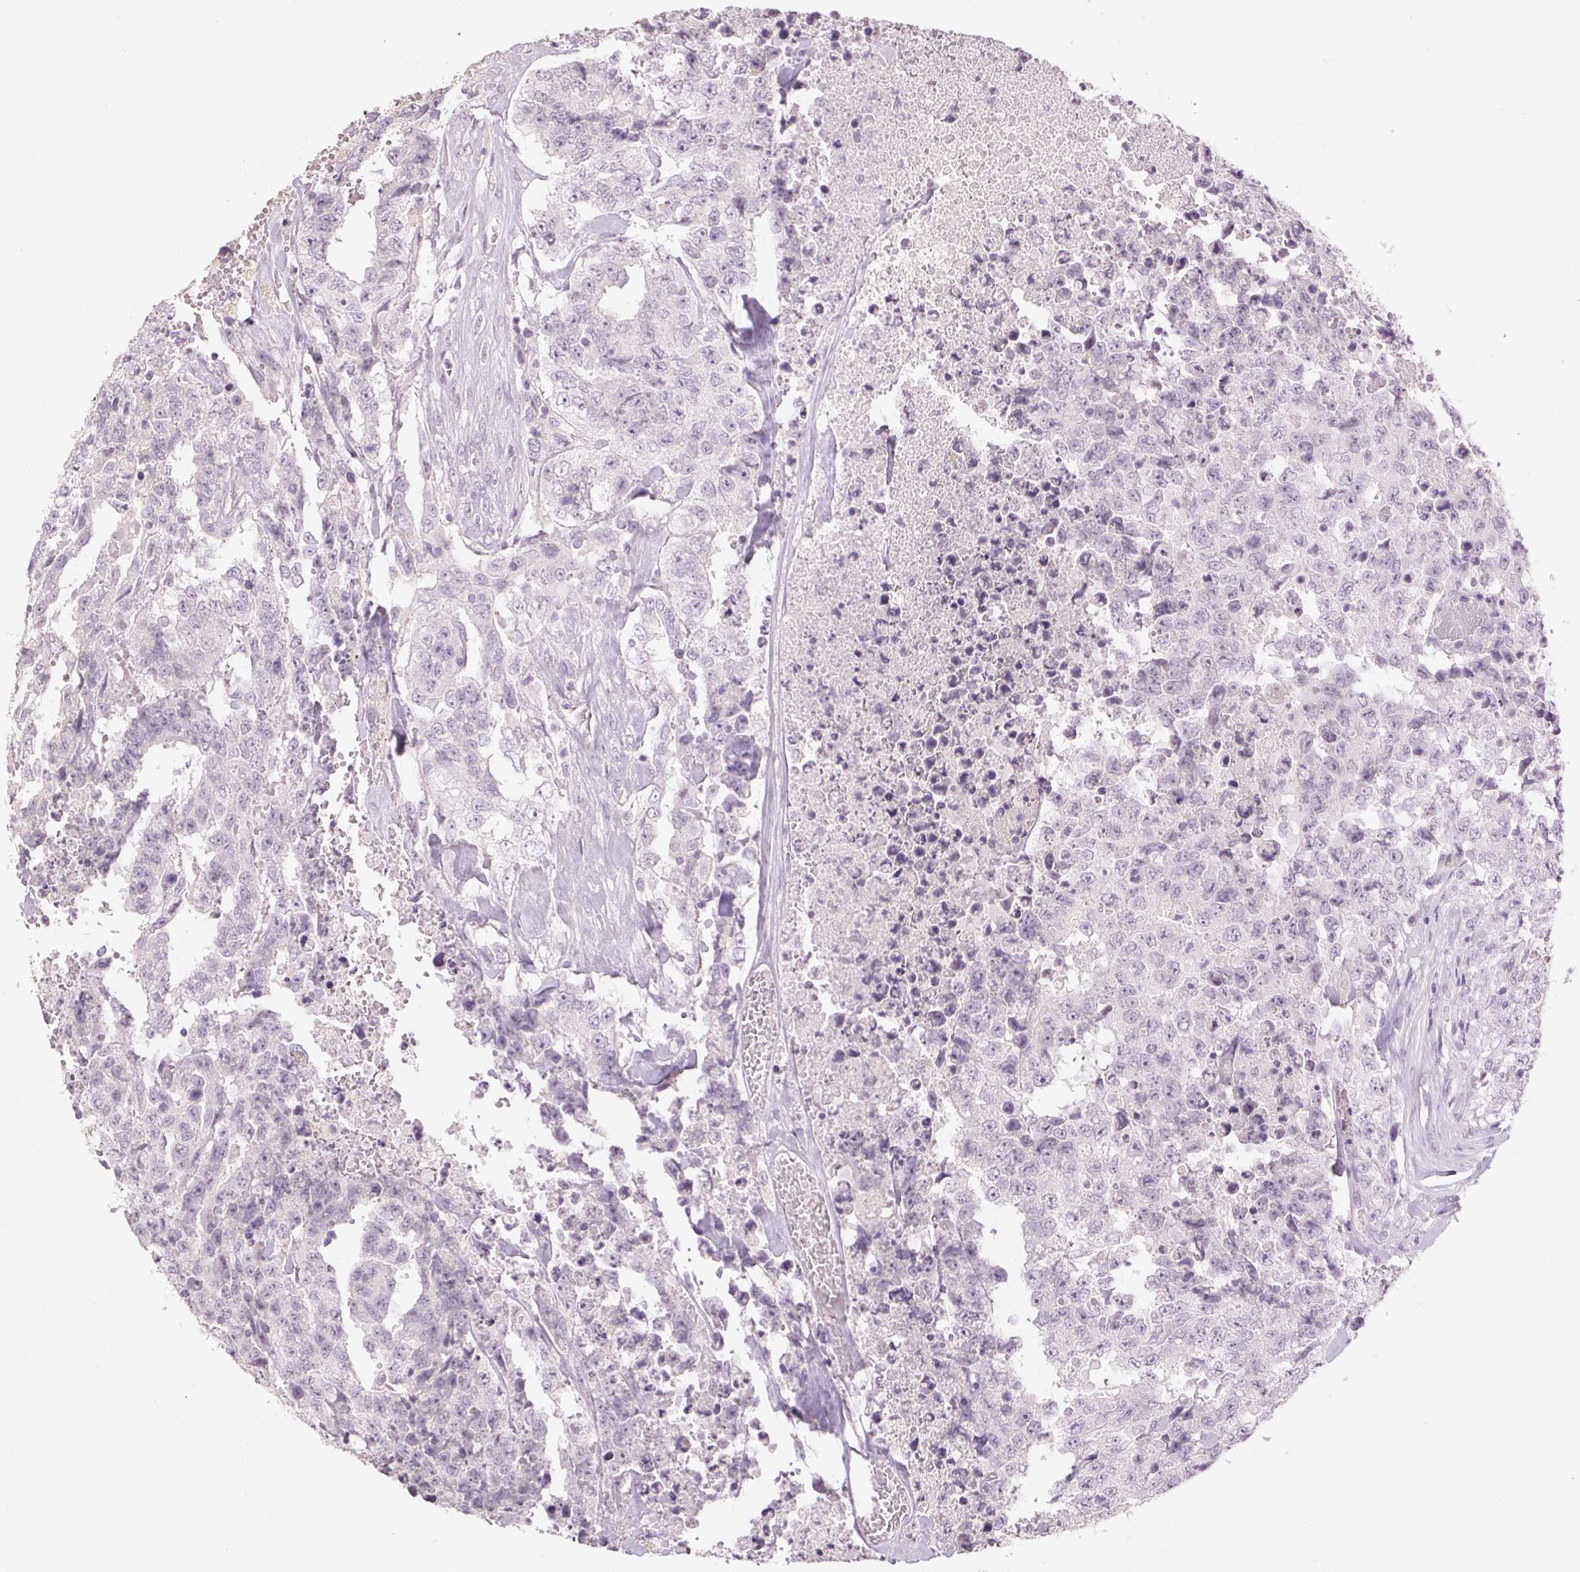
{"staining": {"intensity": "negative", "quantity": "none", "location": "none"}, "tissue": "testis cancer", "cell_type": "Tumor cells", "image_type": "cancer", "snomed": [{"axis": "morphology", "description": "Carcinoma, Embryonal, NOS"}, {"axis": "topography", "description": "Testis"}], "caption": "The immunohistochemistry (IHC) image has no significant positivity in tumor cells of embryonal carcinoma (testis) tissue.", "gene": "CLTRN", "patient": {"sex": "male", "age": 24}}